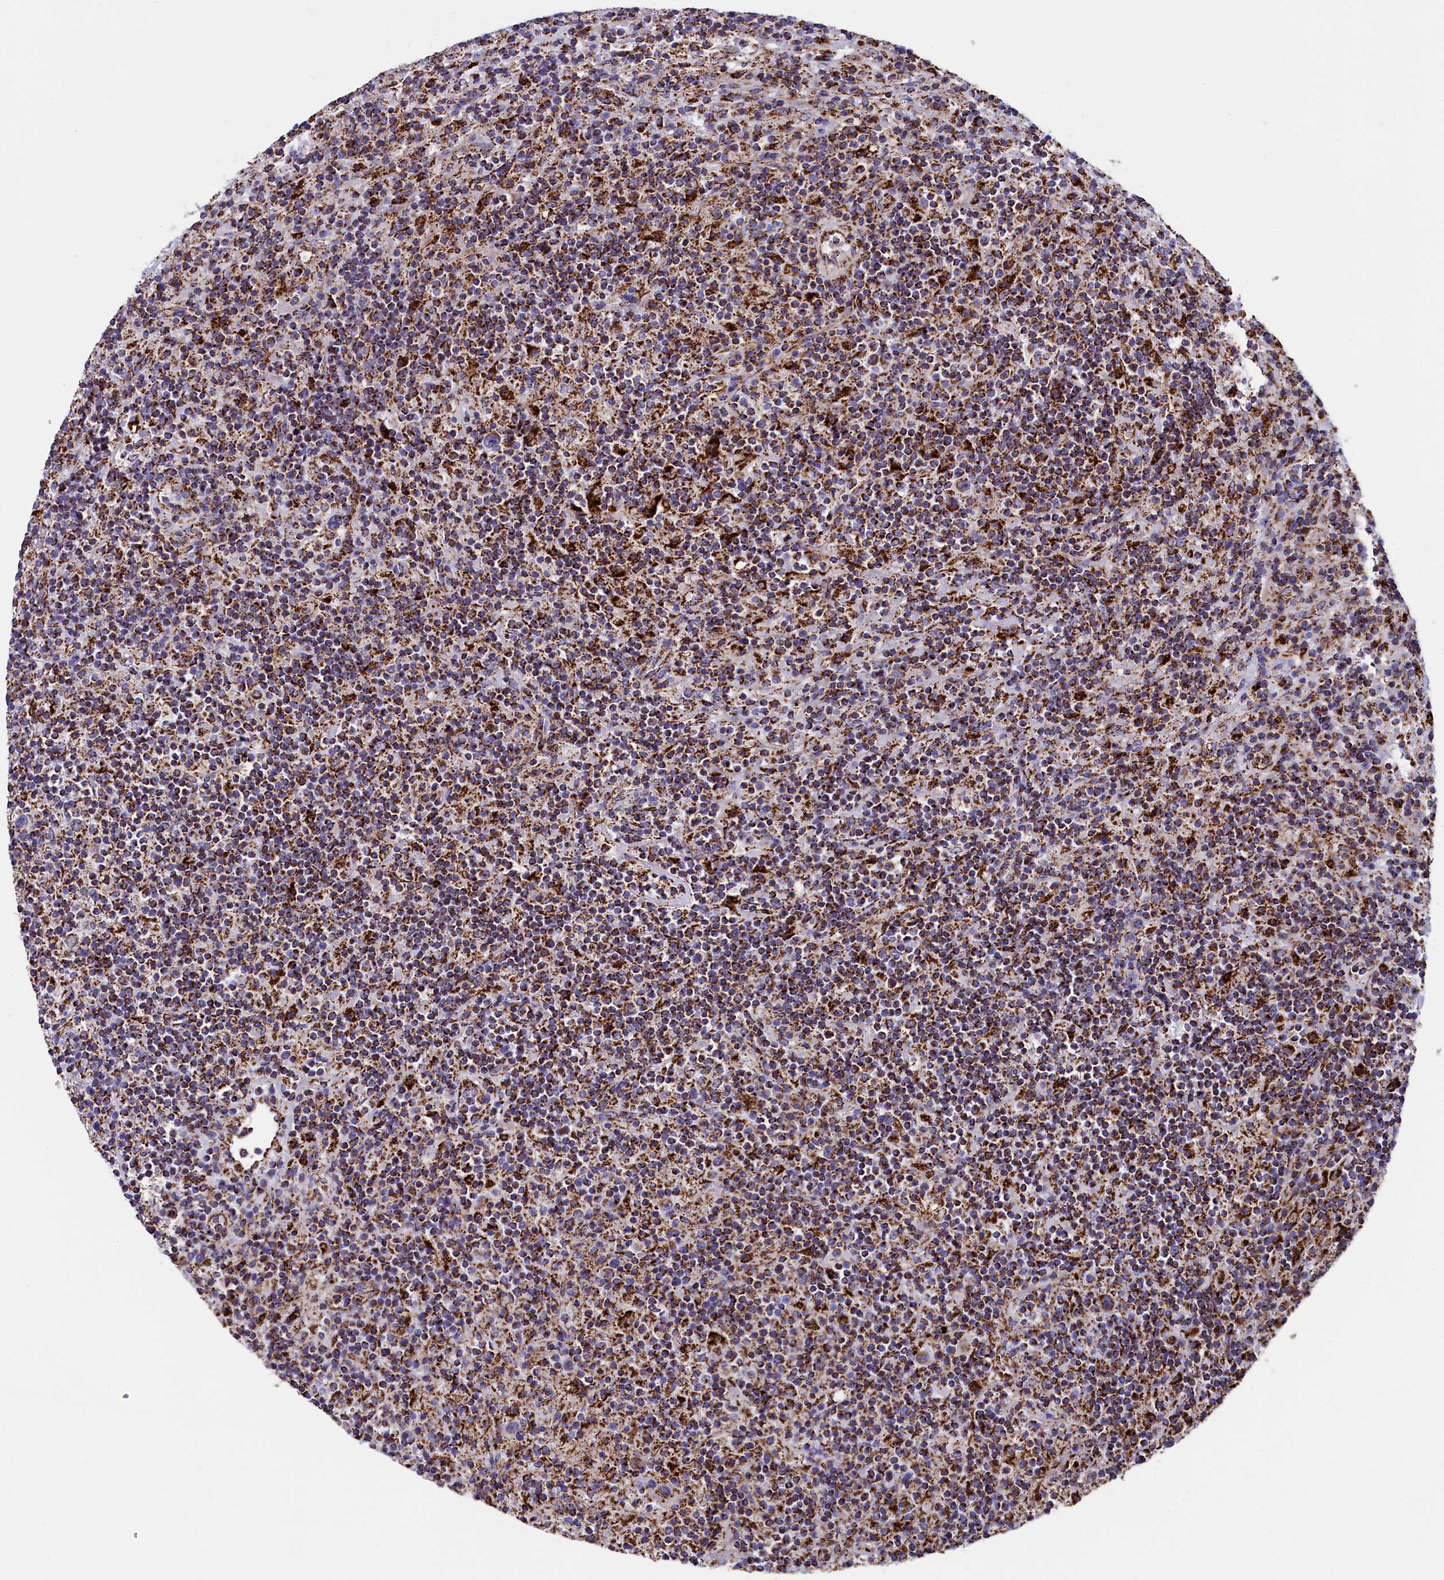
{"staining": {"intensity": "moderate", "quantity": ">75%", "location": "cytoplasmic/membranous"}, "tissue": "lymphoma", "cell_type": "Tumor cells", "image_type": "cancer", "snomed": [{"axis": "morphology", "description": "Hodgkin's disease, NOS"}, {"axis": "topography", "description": "Lymph node"}], "caption": "Lymphoma stained with DAB immunohistochemistry (IHC) displays medium levels of moderate cytoplasmic/membranous positivity in approximately >75% of tumor cells.", "gene": "SLC39A3", "patient": {"sex": "male", "age": 70}}